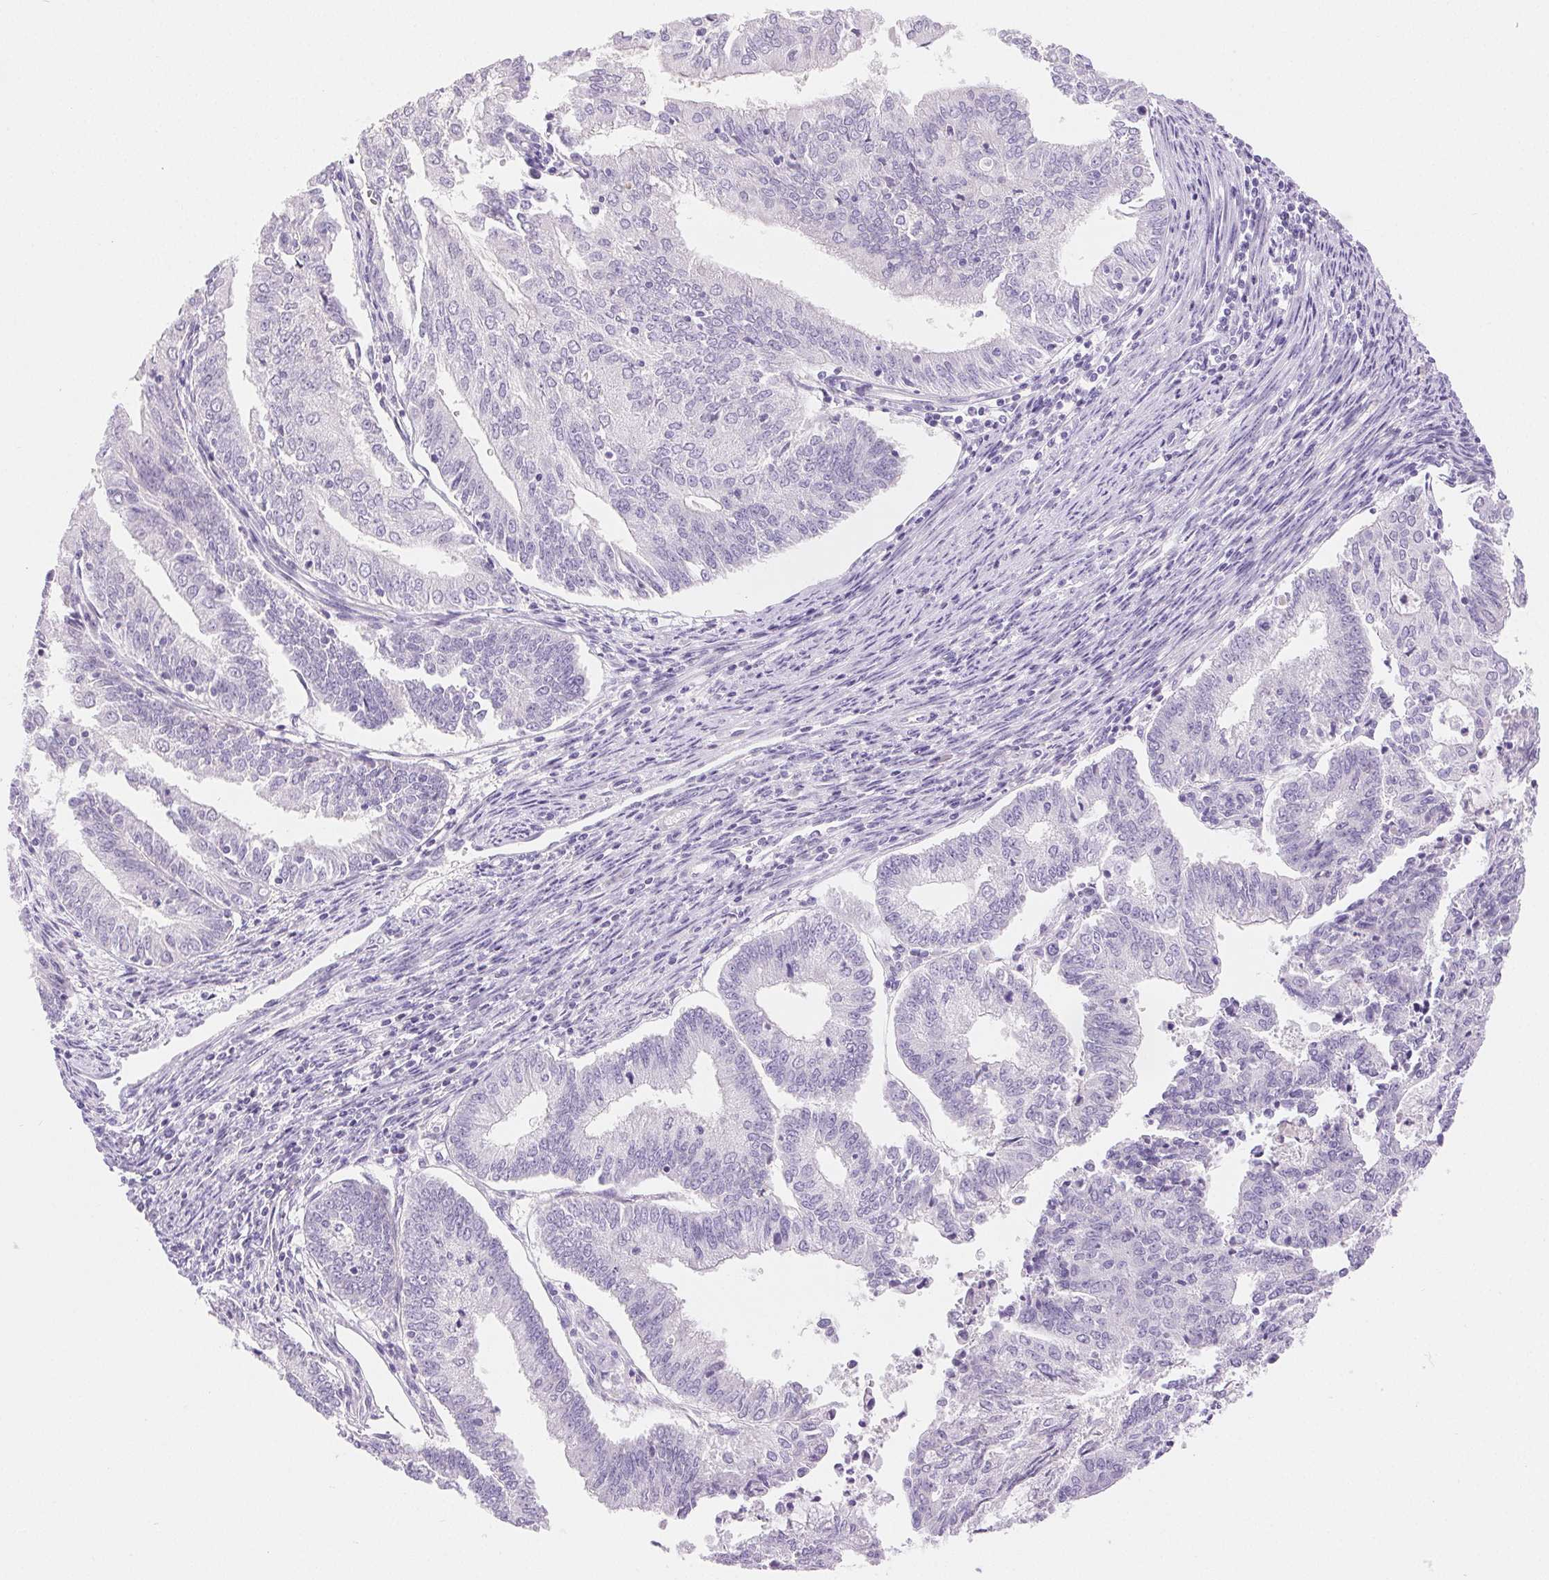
{"staining": {"intensity": "negative", "quantity": "none", "location": "none"}, "tissue": "endometrial cancer", "cell_type": "Tumor cells", "image_type": "cancer", "snomed": [{"axis": "morphology", "description": "Adenocarcinoma, NOS"}, {"axis": "topography", "description": "Endometrium"}], "caption": "IHC histopathology image of endometrial cancer (adenocarcinoma) stained for a protein (brown), which displays no staining in tumor cells.", "gene": "CLDN16", "patient": {"sex": "female", "age": 61}}